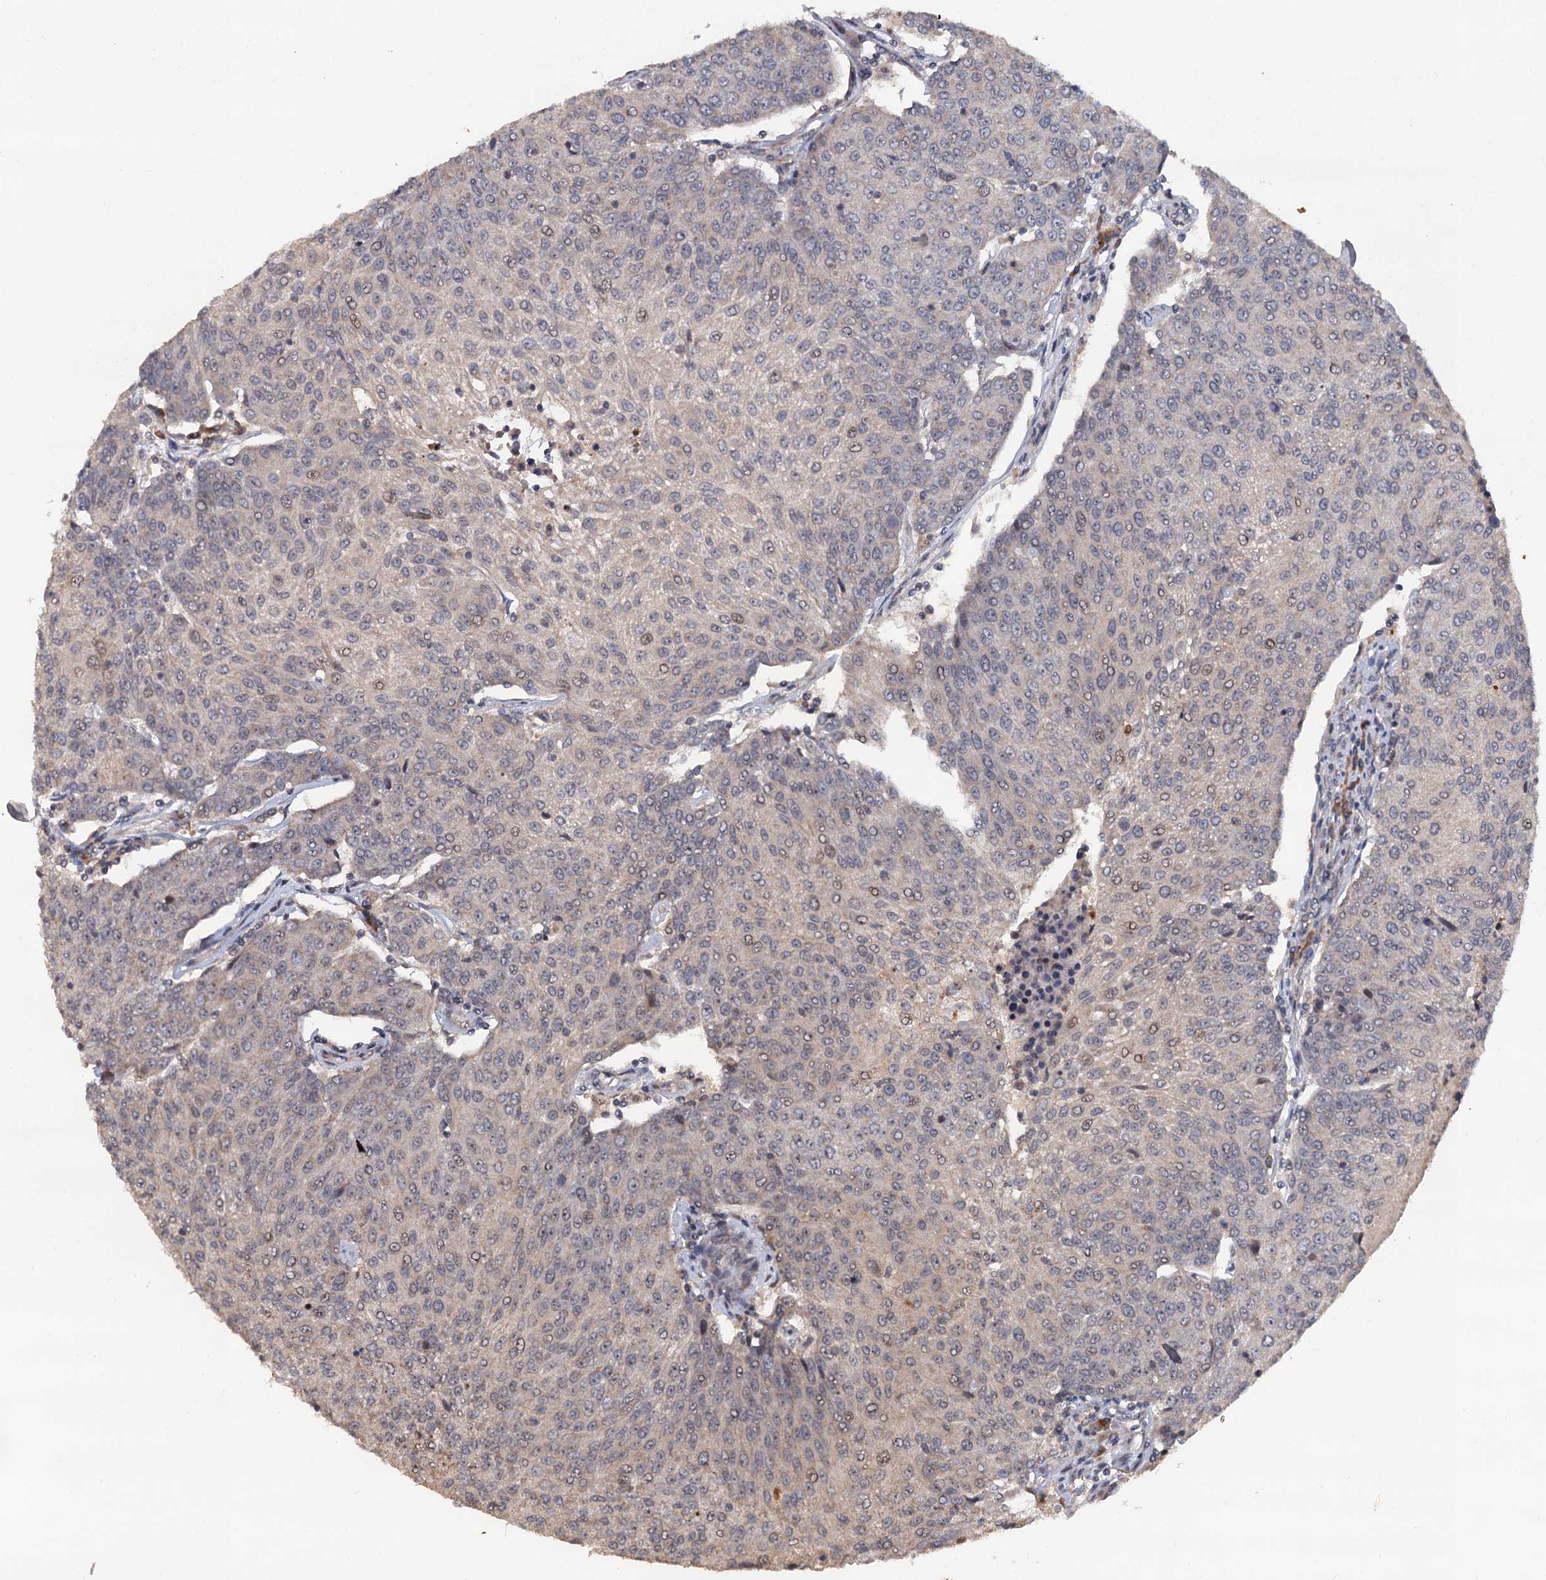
{"staining": {"intensity": "weak", "quantity": "<25%", "location": "nuclear"}, "tissue": "urothelial cancer", "cell_type": "Tumor cells", "image_type": "cancer", "snomed": [{"axis": "morphology", "description": "Urothelial carcinoma, High grade"}, {"axis": "topography", "description": "Urinary bladder"}], "caption": "A high-resolution photomicrograph shows IHC staining of urothelial cancer, which shows no significant expression in tumor cells. (DAB IHC visualized using brightfield microscopy, high magnification).", "gene": "LRRC63", "patient": {"sex": "female", "age": 85}}